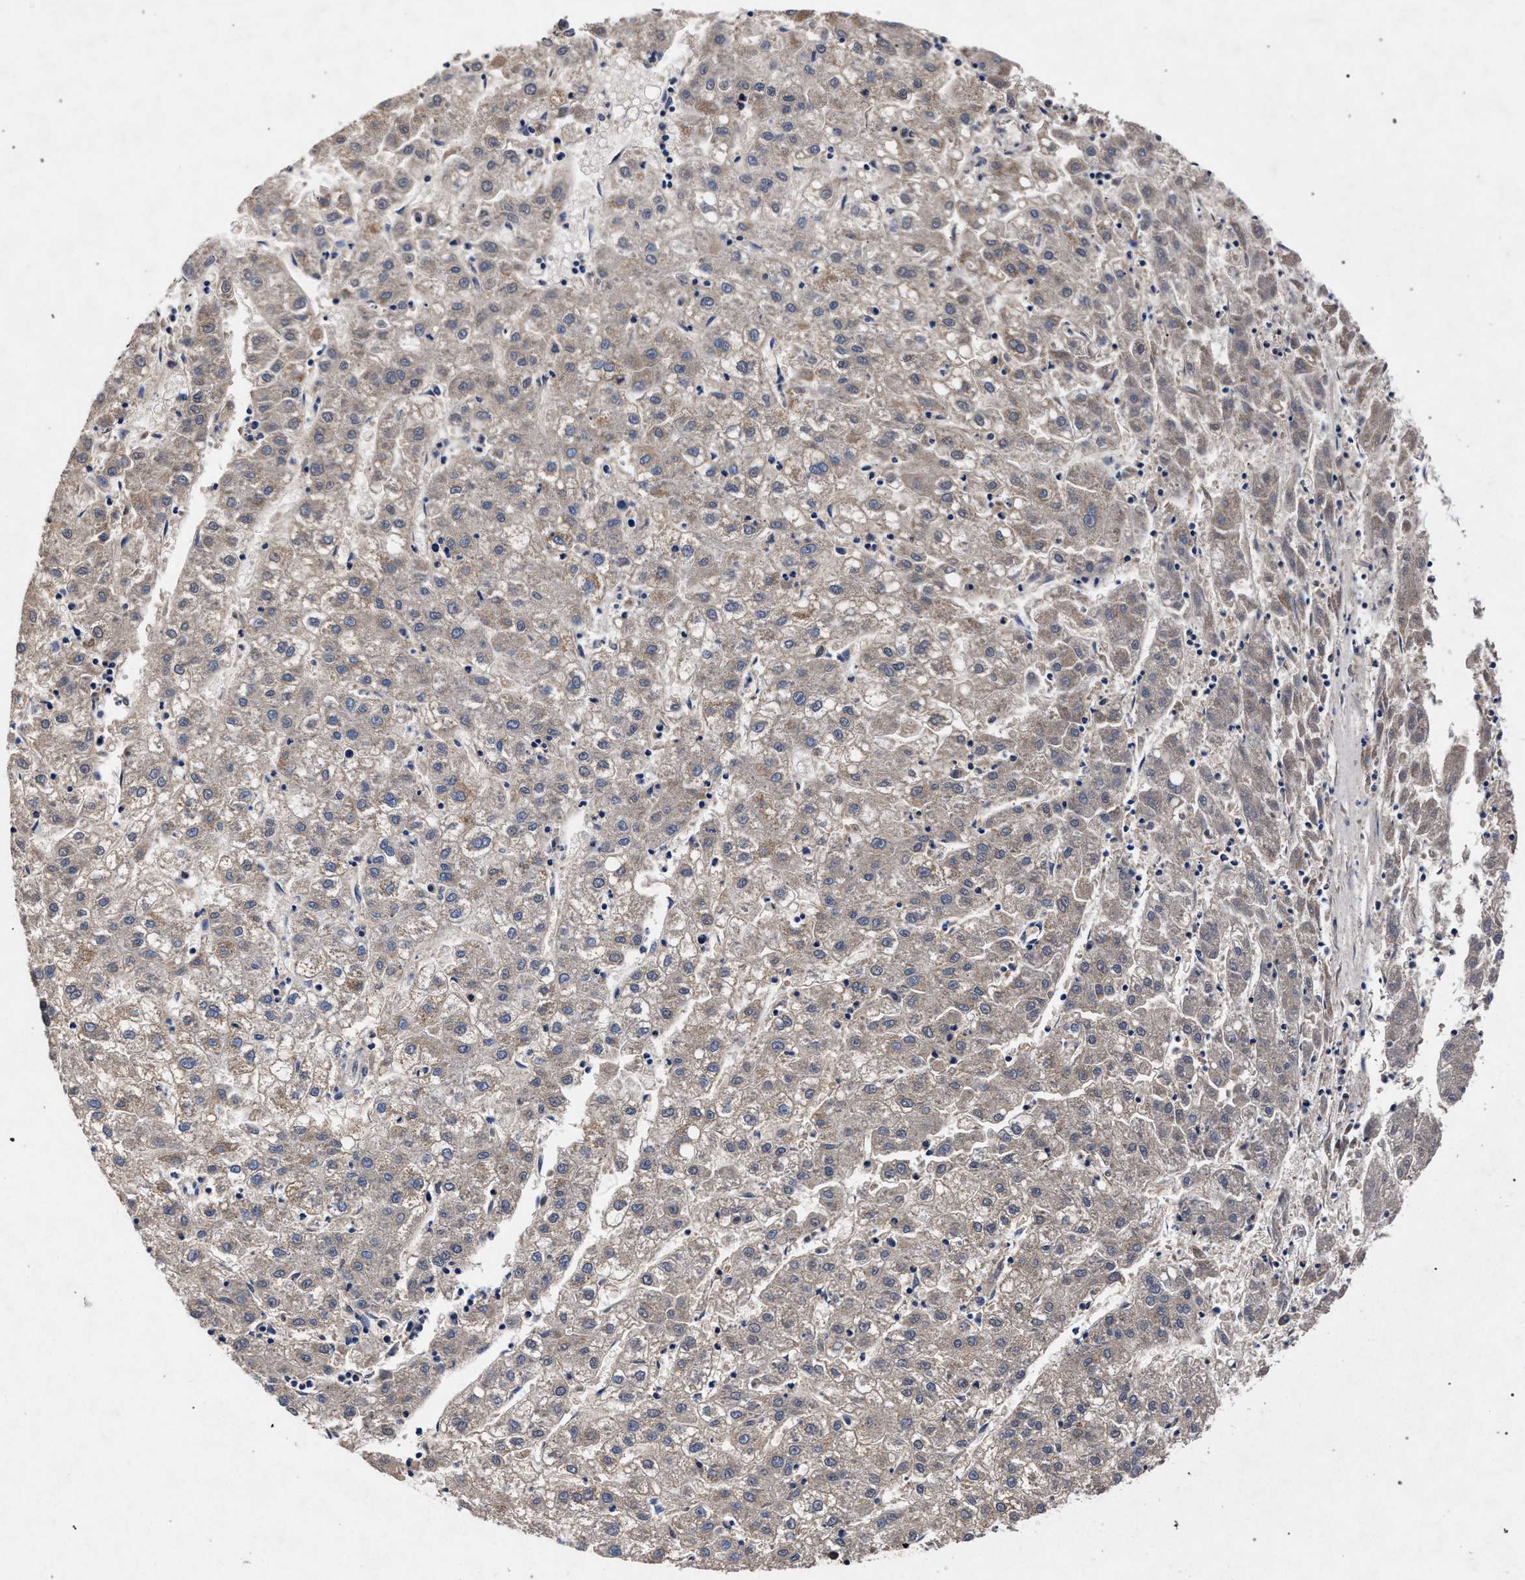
{"staining": {"intensity": "weak", "quantity": ">75%", "location": "cytoplasmic/membranous"}, "tissue": "liver cancer", "cell_type": "Tumor cells", "image_type": "cancer", "snomed": [{"axis": "morphology", "description": "Carcinoma, Hepatocellular, NOS"}, {"axis": "topography", "description": "Liver"}], "caption": "Liver cancer (hepatocellular carcinoma) was stained to show a protein in brown. There is low levels of weak cytoplasmic/membranous expression in approximately >75% of tumor cells. The protein of interest is stained brown, and the nuclei are stained in blue (DAB (3,3'-diaminobenzidine) IHC with brightfield microscopy, high magnification).", "gene": "HSD17B14", "patient": {"sex": "male", "age": 72}}